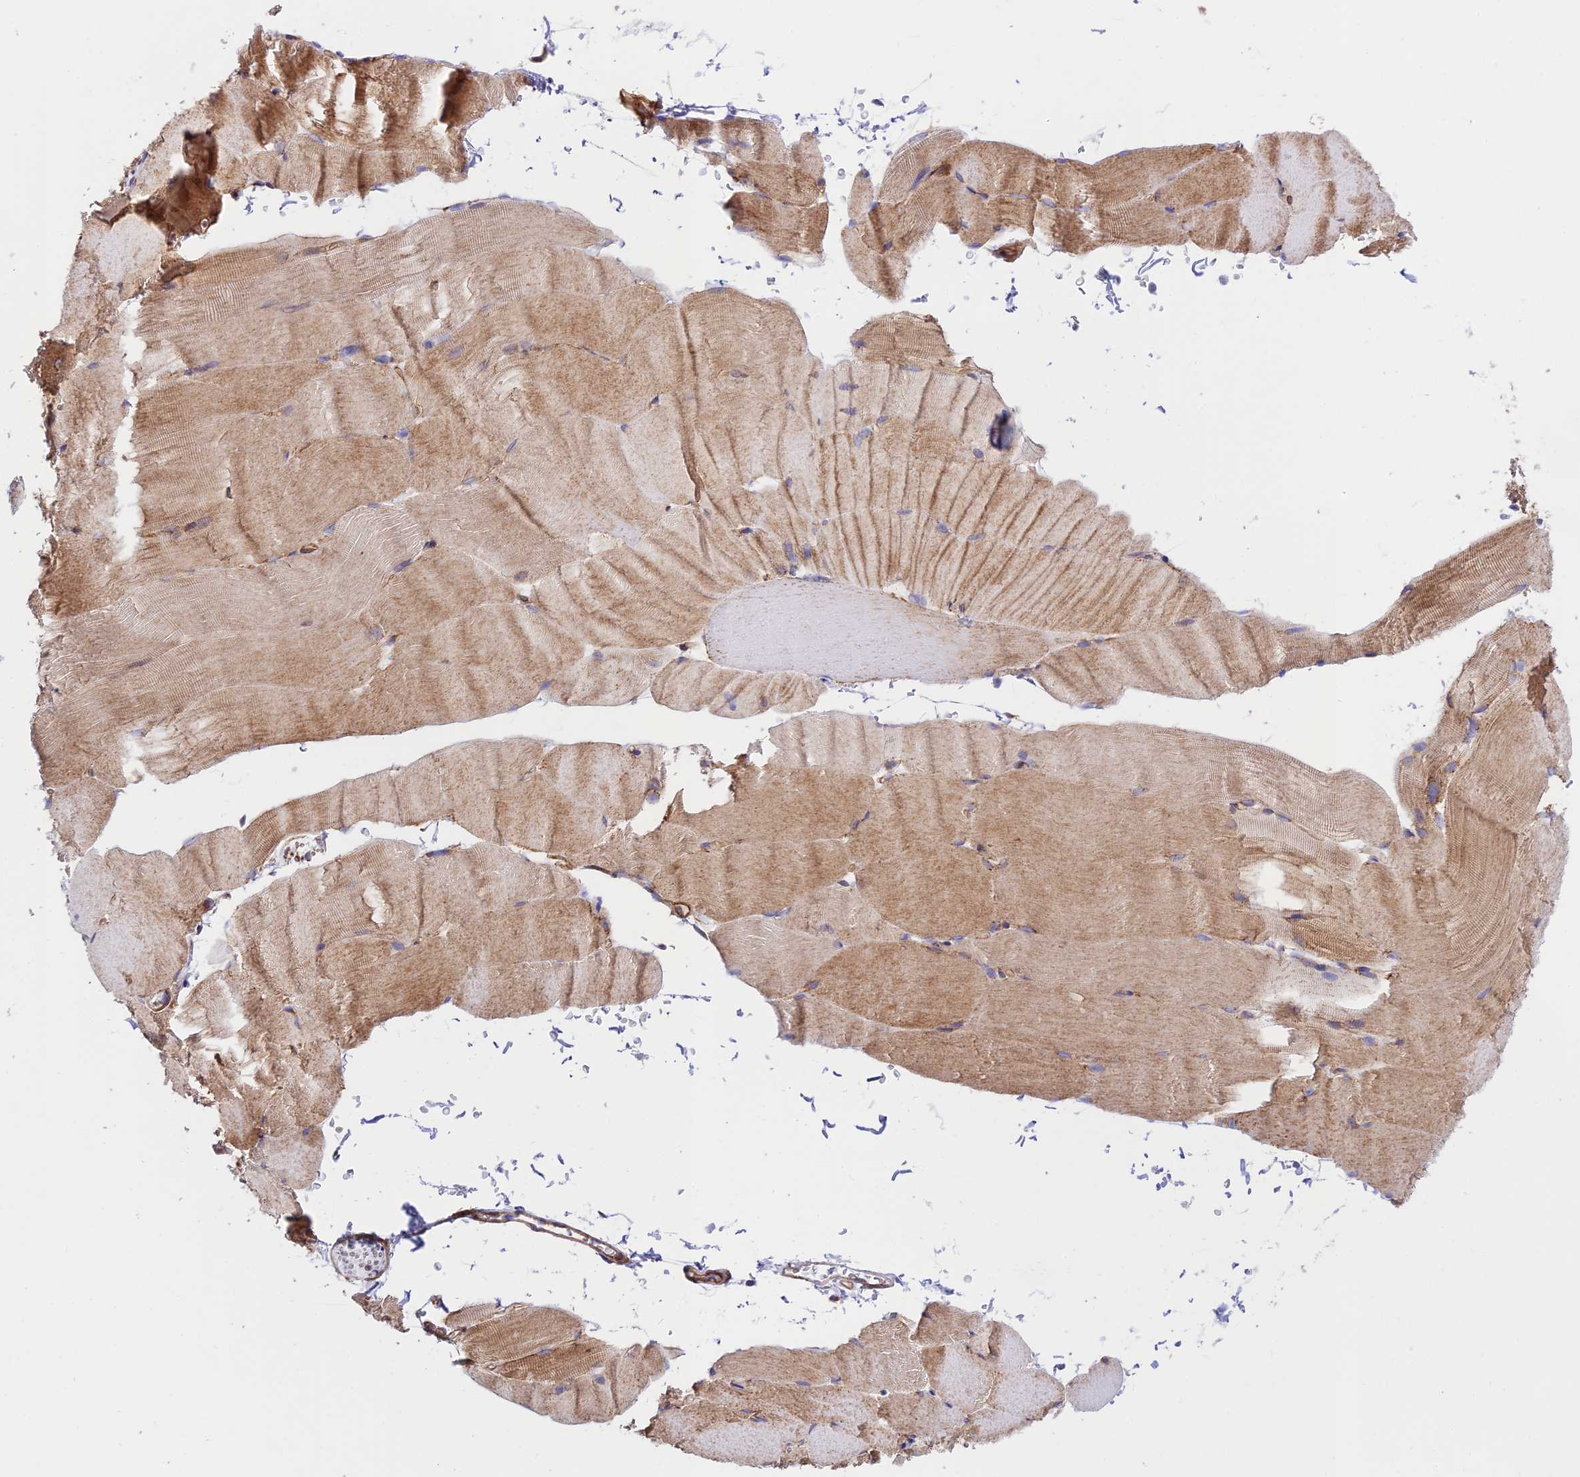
{"staining": {"intensity": "moderate", "quantity": "25%-75%", "location": "cytoplasmic/membranous"}, "tissue": "skeletal muscle", "cell_type": "Myocytes", "image_type": "normal", "snomed": [{"axis": "morphology", "description": "Normal tissue, NOS"}, {"axis": "topography", "description": "Skeletal muscle"}, {"axis": "topography", "description": "Parathyroid gland"}], "caption": "Unremarkable skeletal muscle shows moderate cytoplasmic/membranous expression in about 25%-75% of myocytes.", "gene": "VPS13C", "patient": {"sex": "female", "age": 37}}